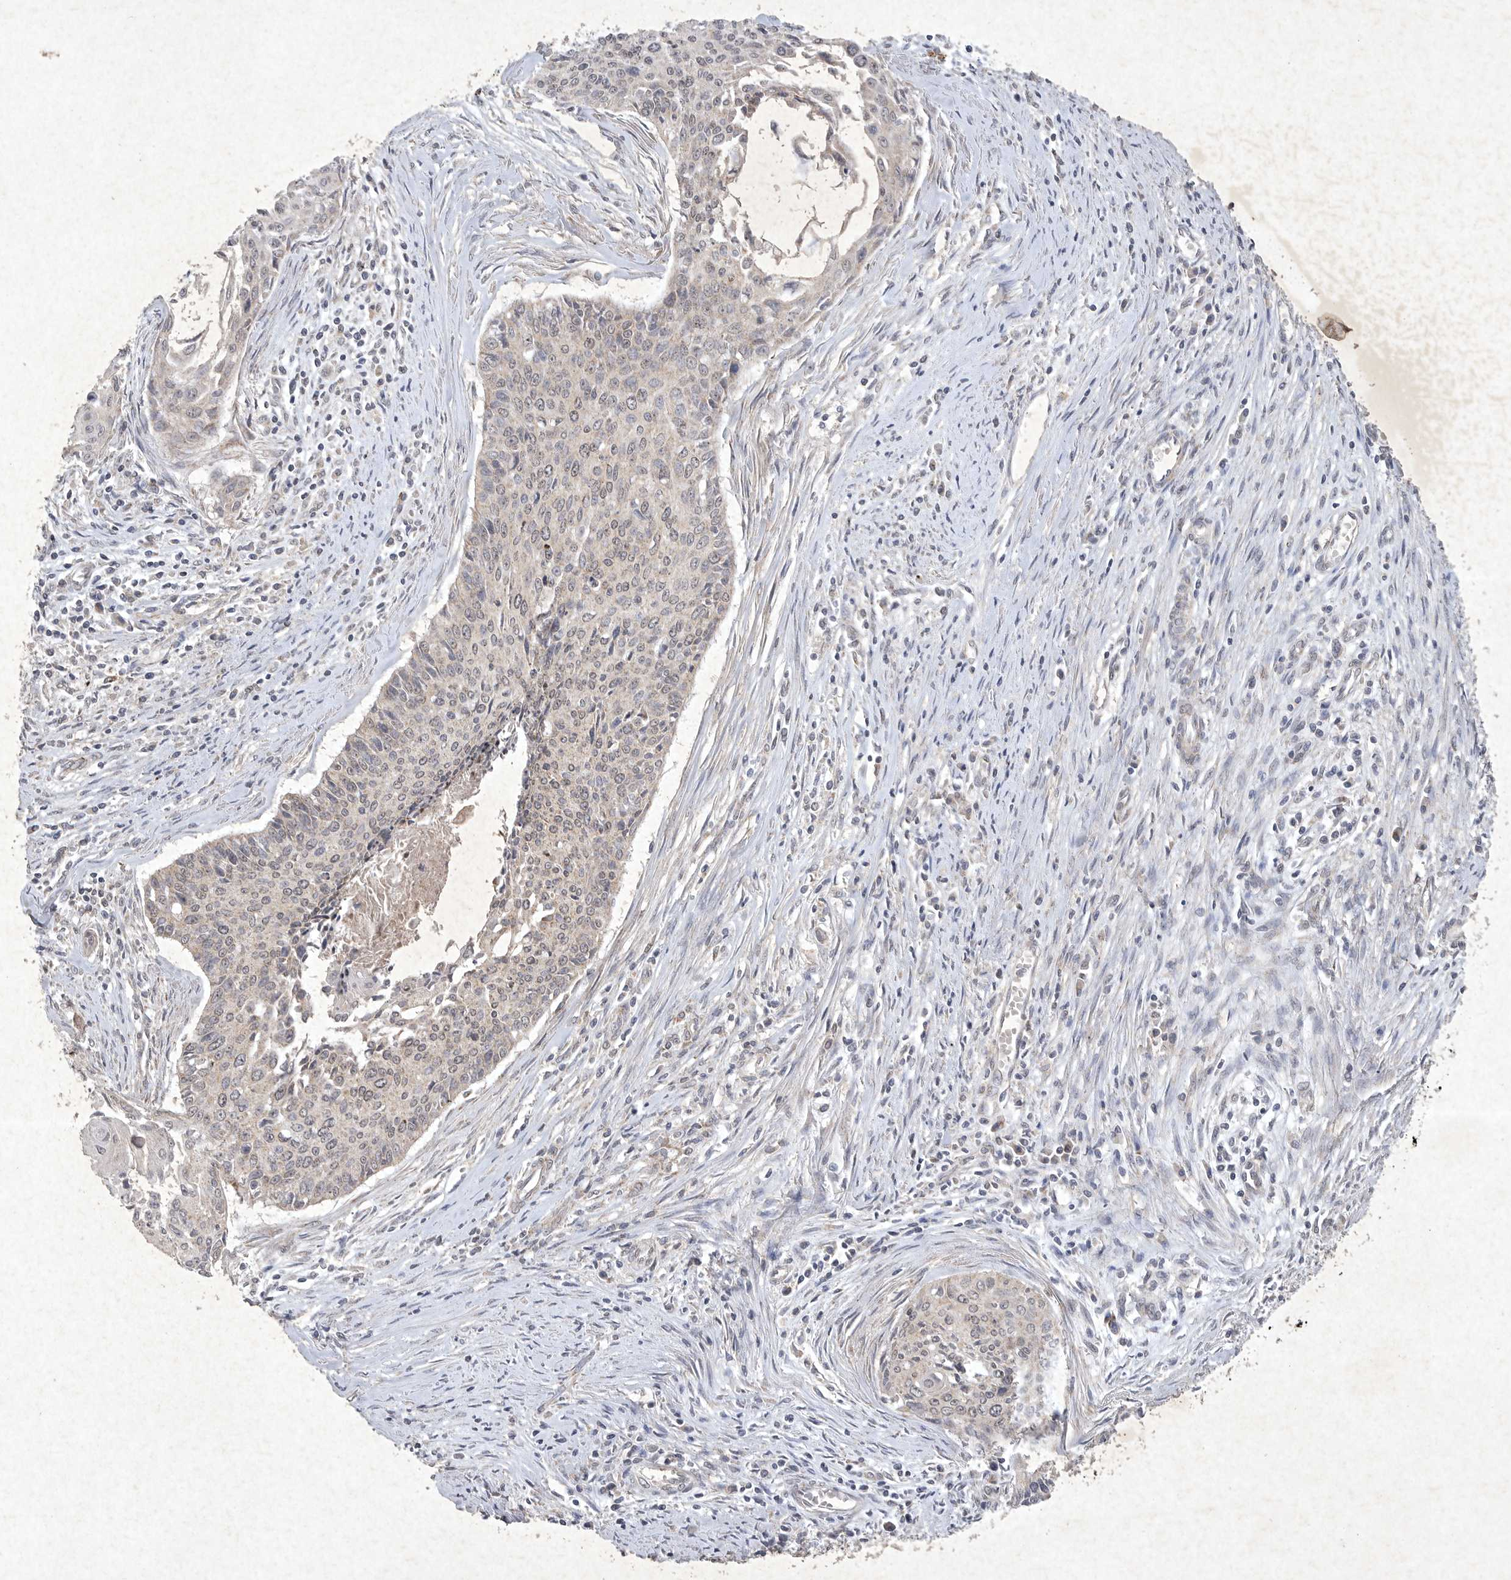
{"staining": {"intensity": "negative", "quantity": "none", "location": "none"}, "tissue": "cervical cancer", "cell_type": "Tumor cells", "image_type": "cancer", "snomed": [{"axis": "morphology", "description": "Squamous cell carcinoma, NOS"}, {"axis": "topography", "description": "Cervix"}], "caption": "This is an immunohistochemistry (IHC) micrograph of squamous cell carcinoma (cervical). There is no expression in tumor cells.", "gene": "DDR1", "patient": {"sex": "female", "age": 55}}